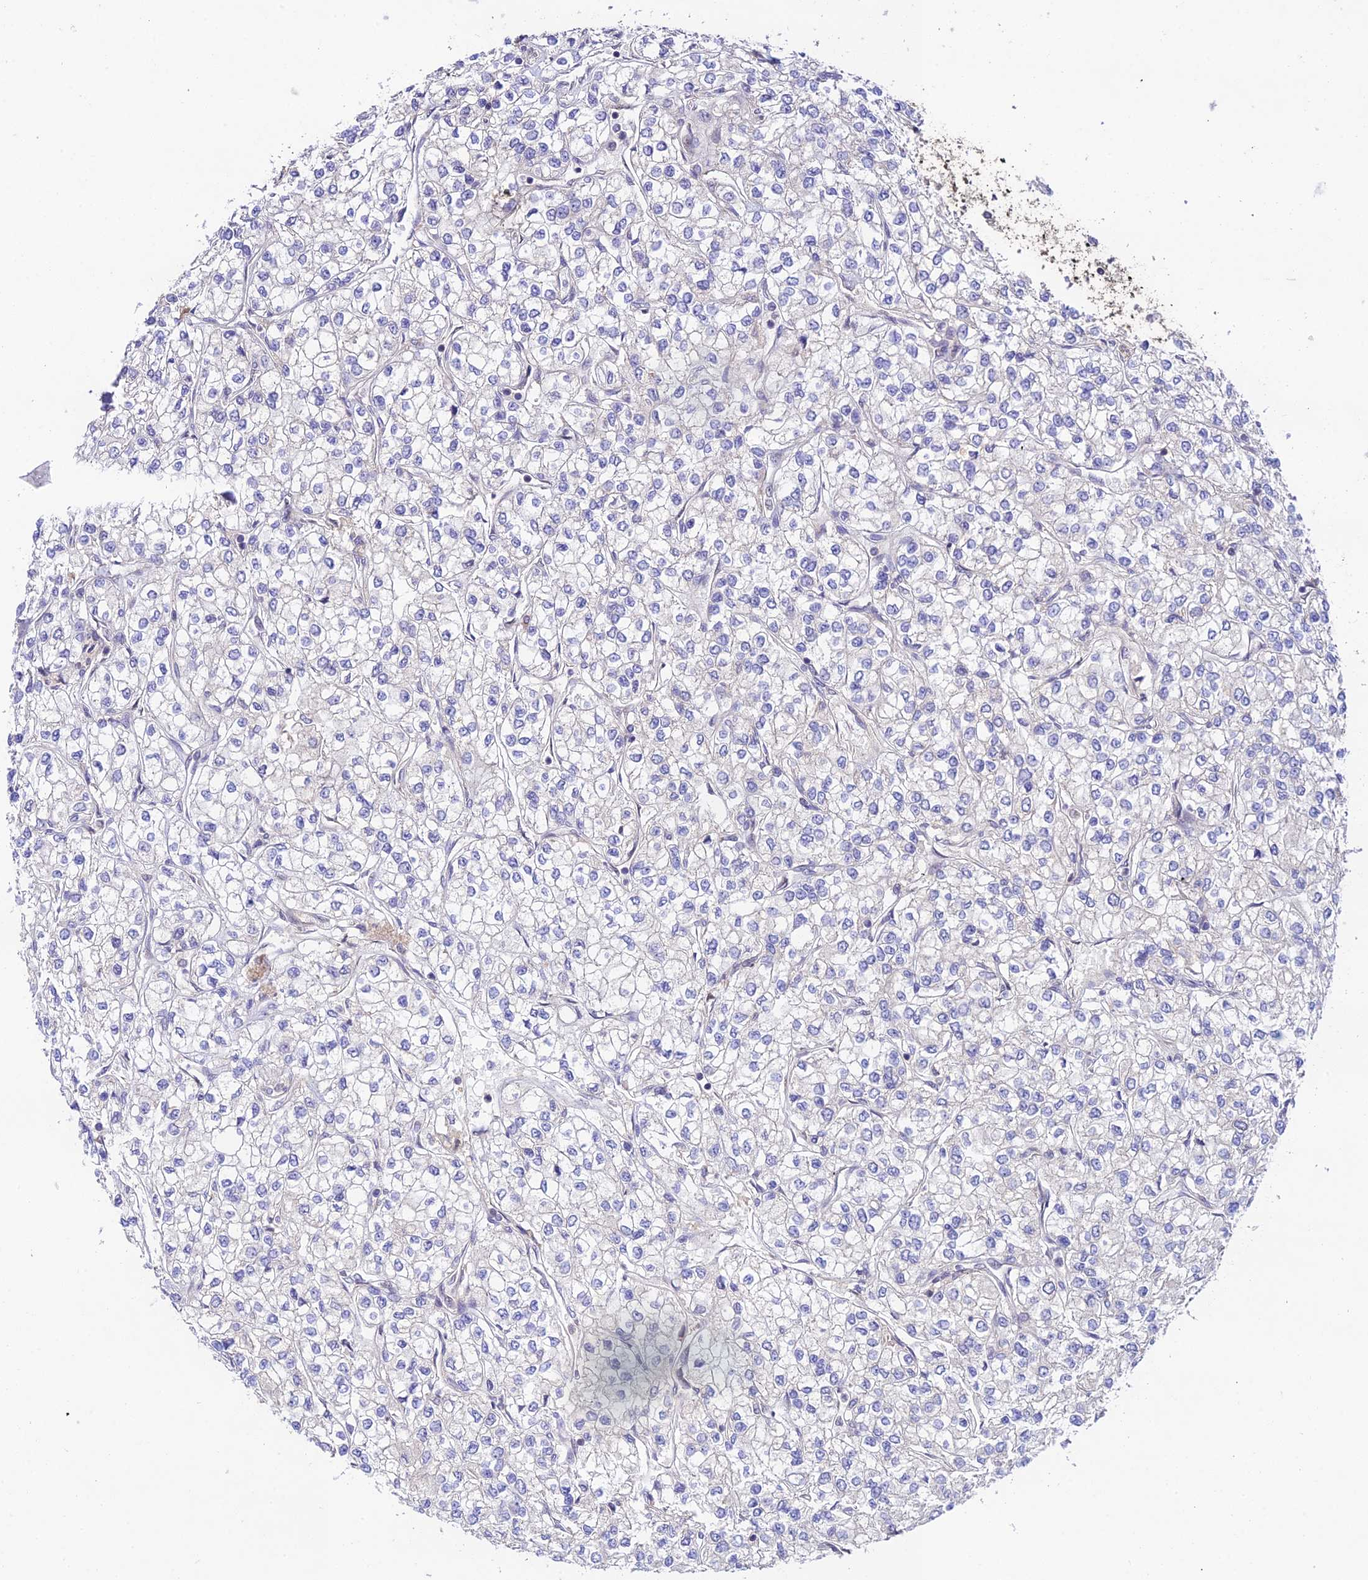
{"staining": {"intensity": "negative", "quantity": "none", "location": "none"}, "tissue": "renal cancer", "cell_type": "Tumor cells", "image_type": "cancer", "snomed": [{"axis": "morphology", "description": "Adenocarcinoma, NOS"}, {"axis": "topography", "description": "Kidney"}], "caption": "There is no significant expression in tumor cells of adenocarcinoma (renal).", "gene": "TRIM40", "patient": {"sex": "male", "age": 80}}